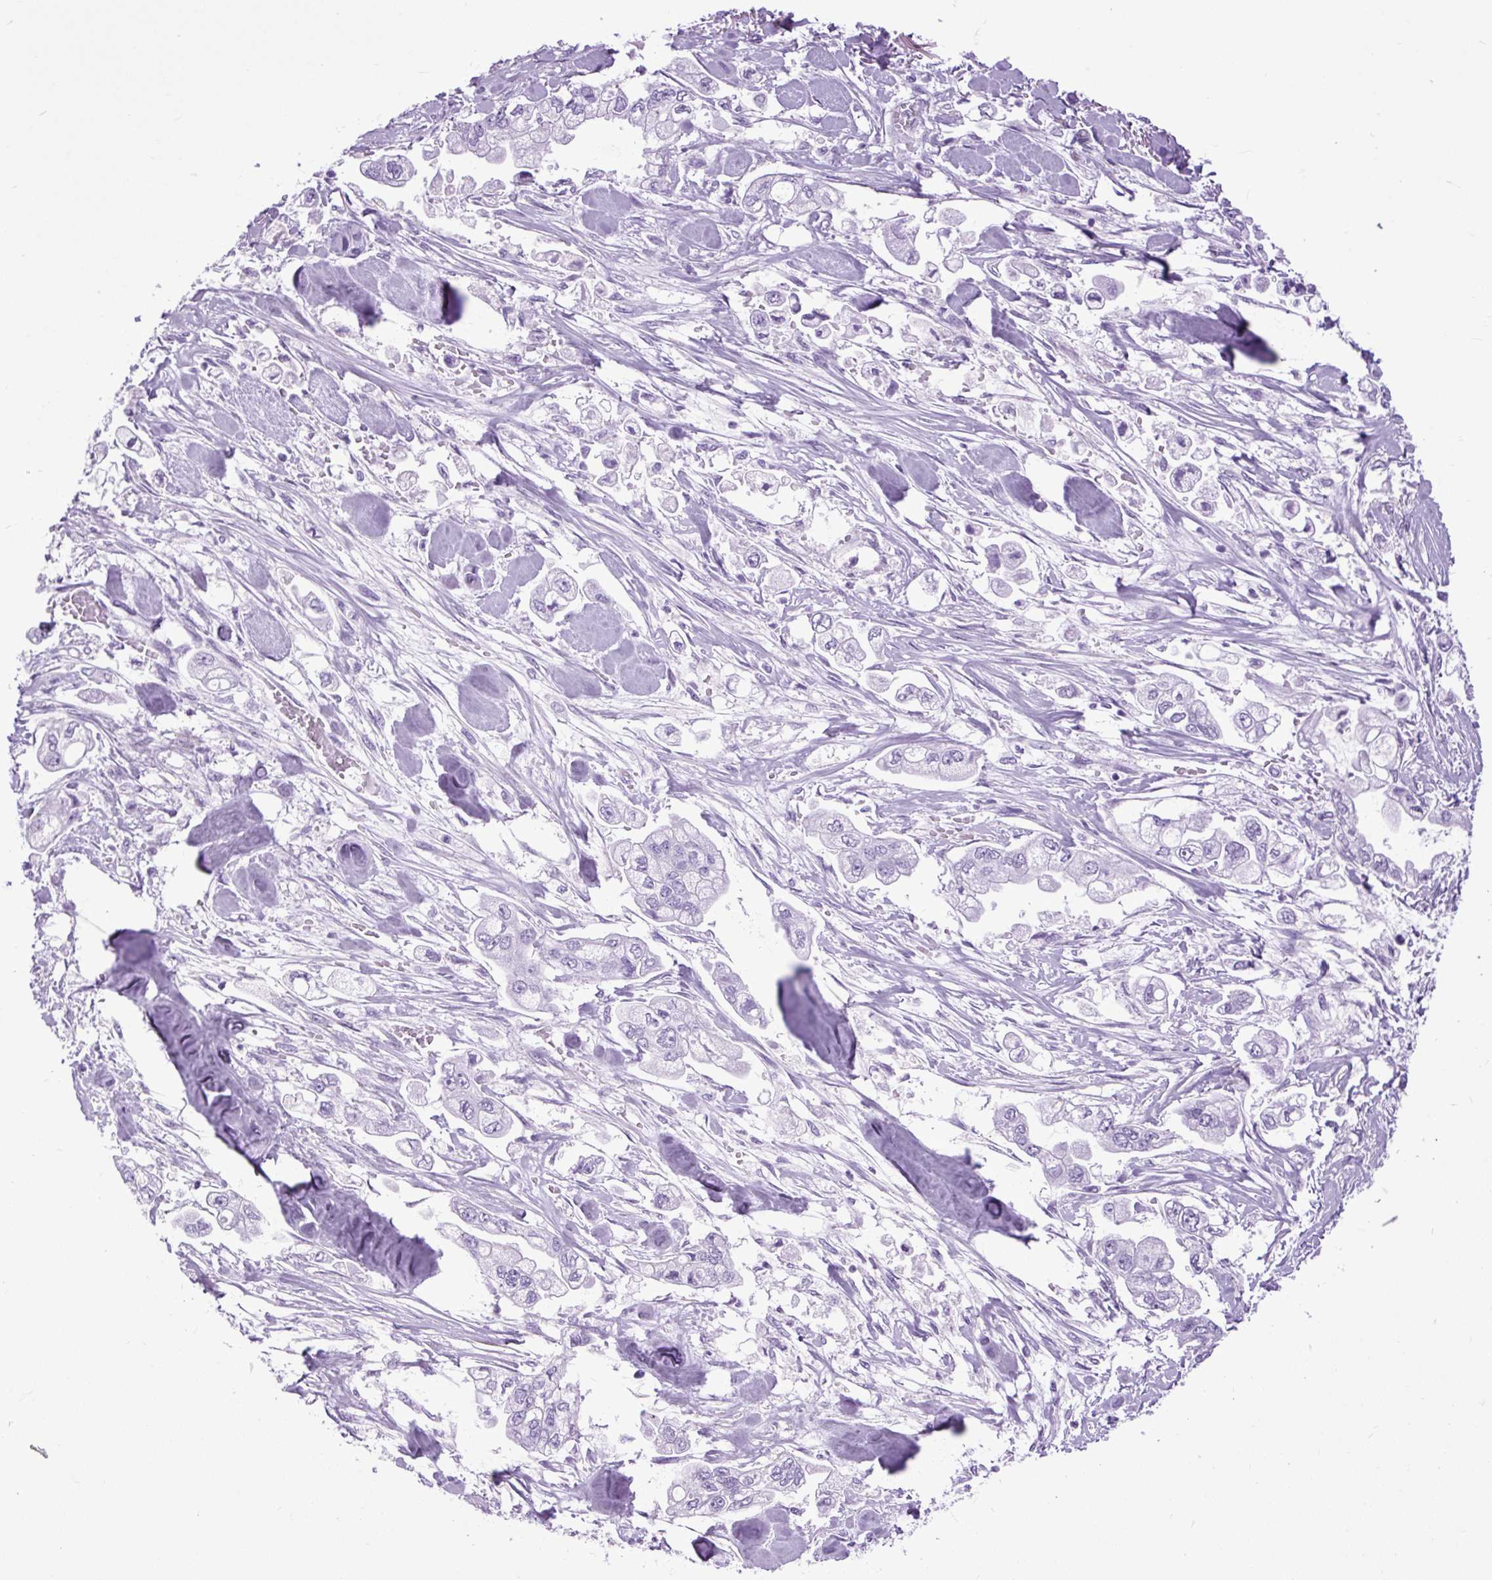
{"staining": {"intensity": "negative", "quantity": "none", "location": "none"}, "tissue": "stomach cancer", "cell_type": "Tumor cells", "image_type": "cancer", "snomed": [{"axis": "morphology", "description": "Adenocarcinoma, NOS"}, {"axis": "topography", "description": "Stomach"}], "caption": "Immunohistochemistry (IHC) photomicrograph of neoplastic tissue: human stomach cancer (adenocarcinoma) stained with DAB (3,3'-diaminobenzidine) shows no significant protein expression in tumor cells.", "gene": "DPP6", "patient": {"sex": "male", "age": 62}}